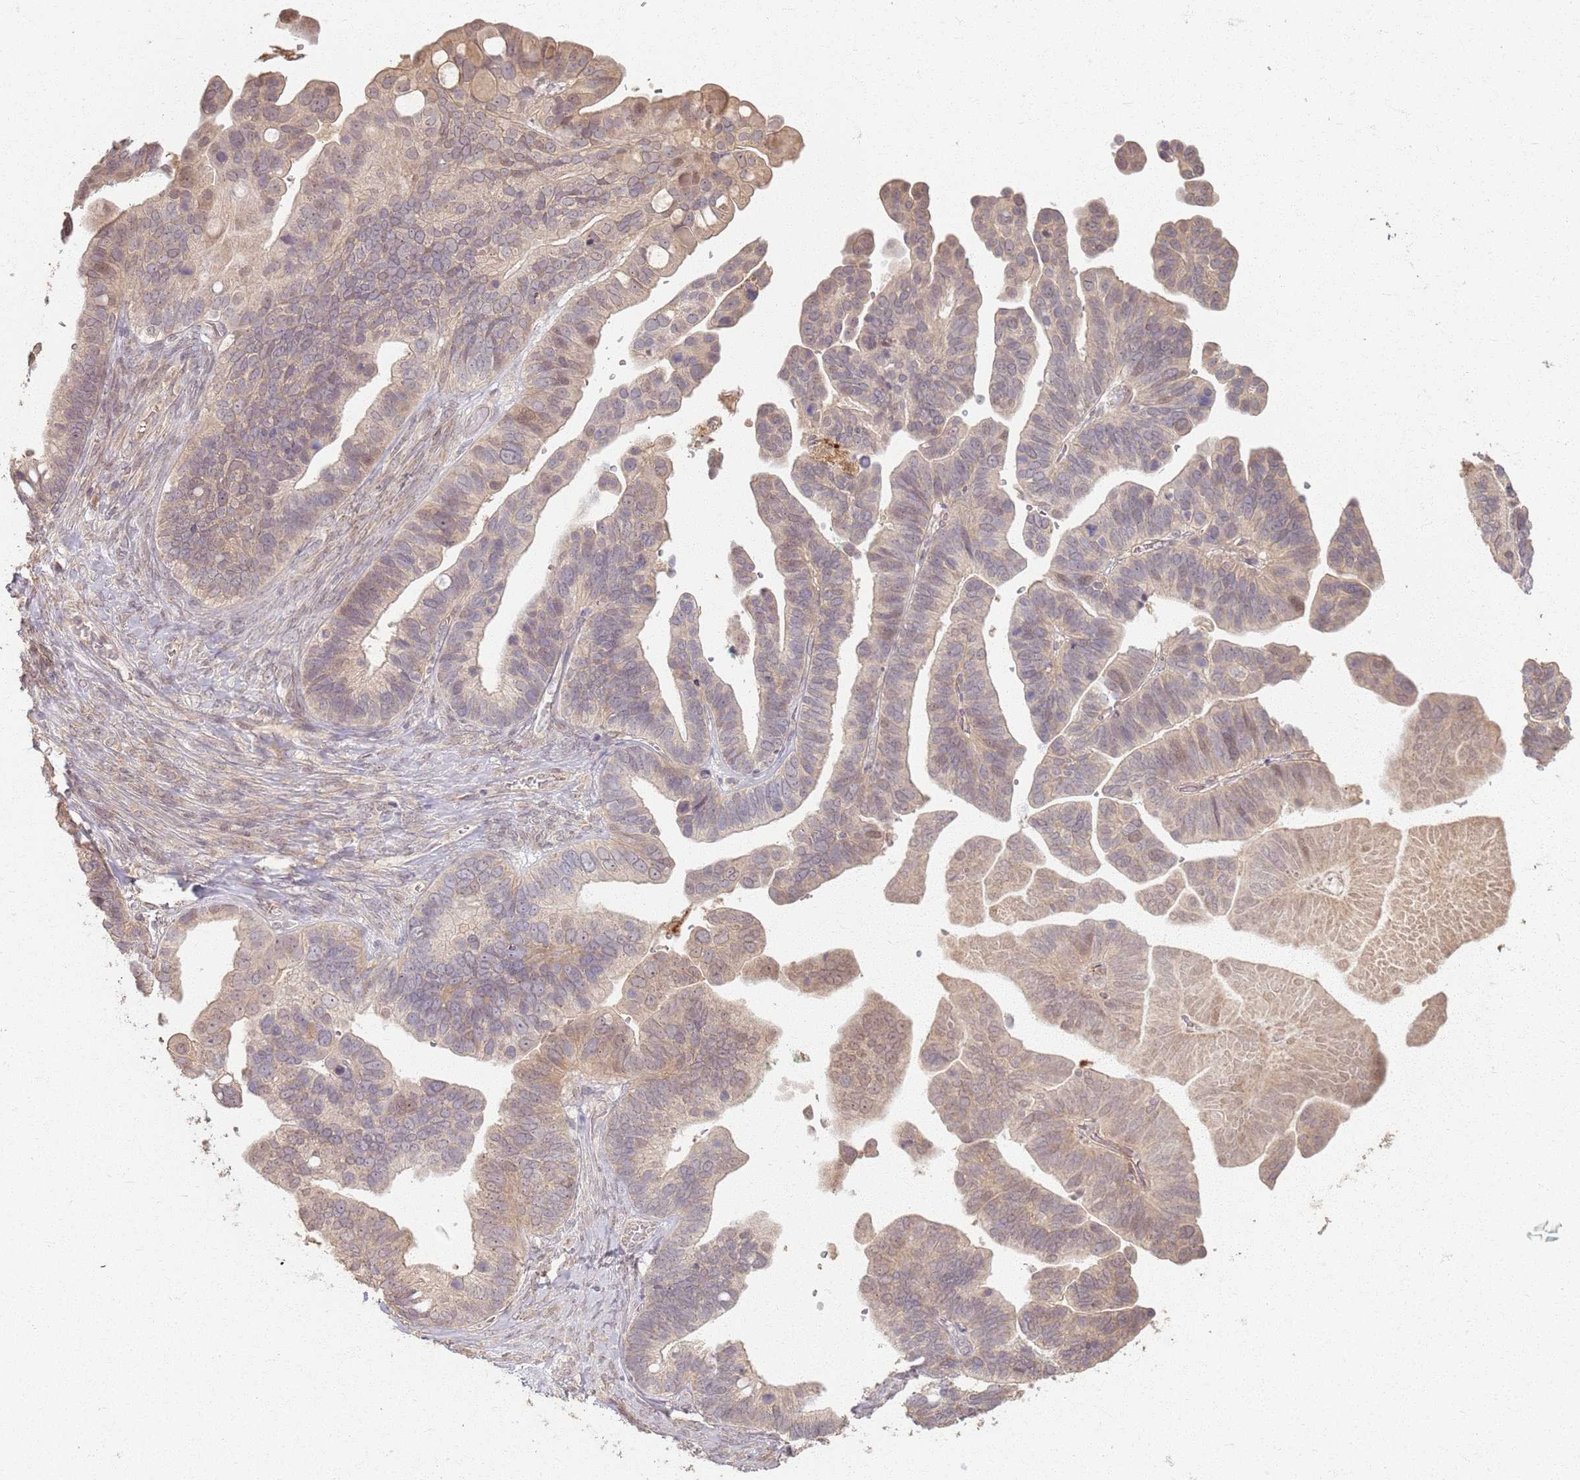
{"staining": {"intensity": "weak", "quantity": ">75%", "location": "cytoplasmic/membranous"}, "tissue": "ovarian cancer", "cell_type": "Tumor cells", "image_type": "cancer", "snomed": [{"axis": "morphology", "description": "Cystadenocarcinoma, serous, NOS"}, {"axis": "topography", "description": "Ovary"}], "caption": "Tumor cells exhibit low levels of weak cytoplasmic/membranous staining in about >75% of cells in human ovarian serous cystadenocarcinoma.", "gene": "CCDC168", "patient": {"sex": "female", "age": 56}}